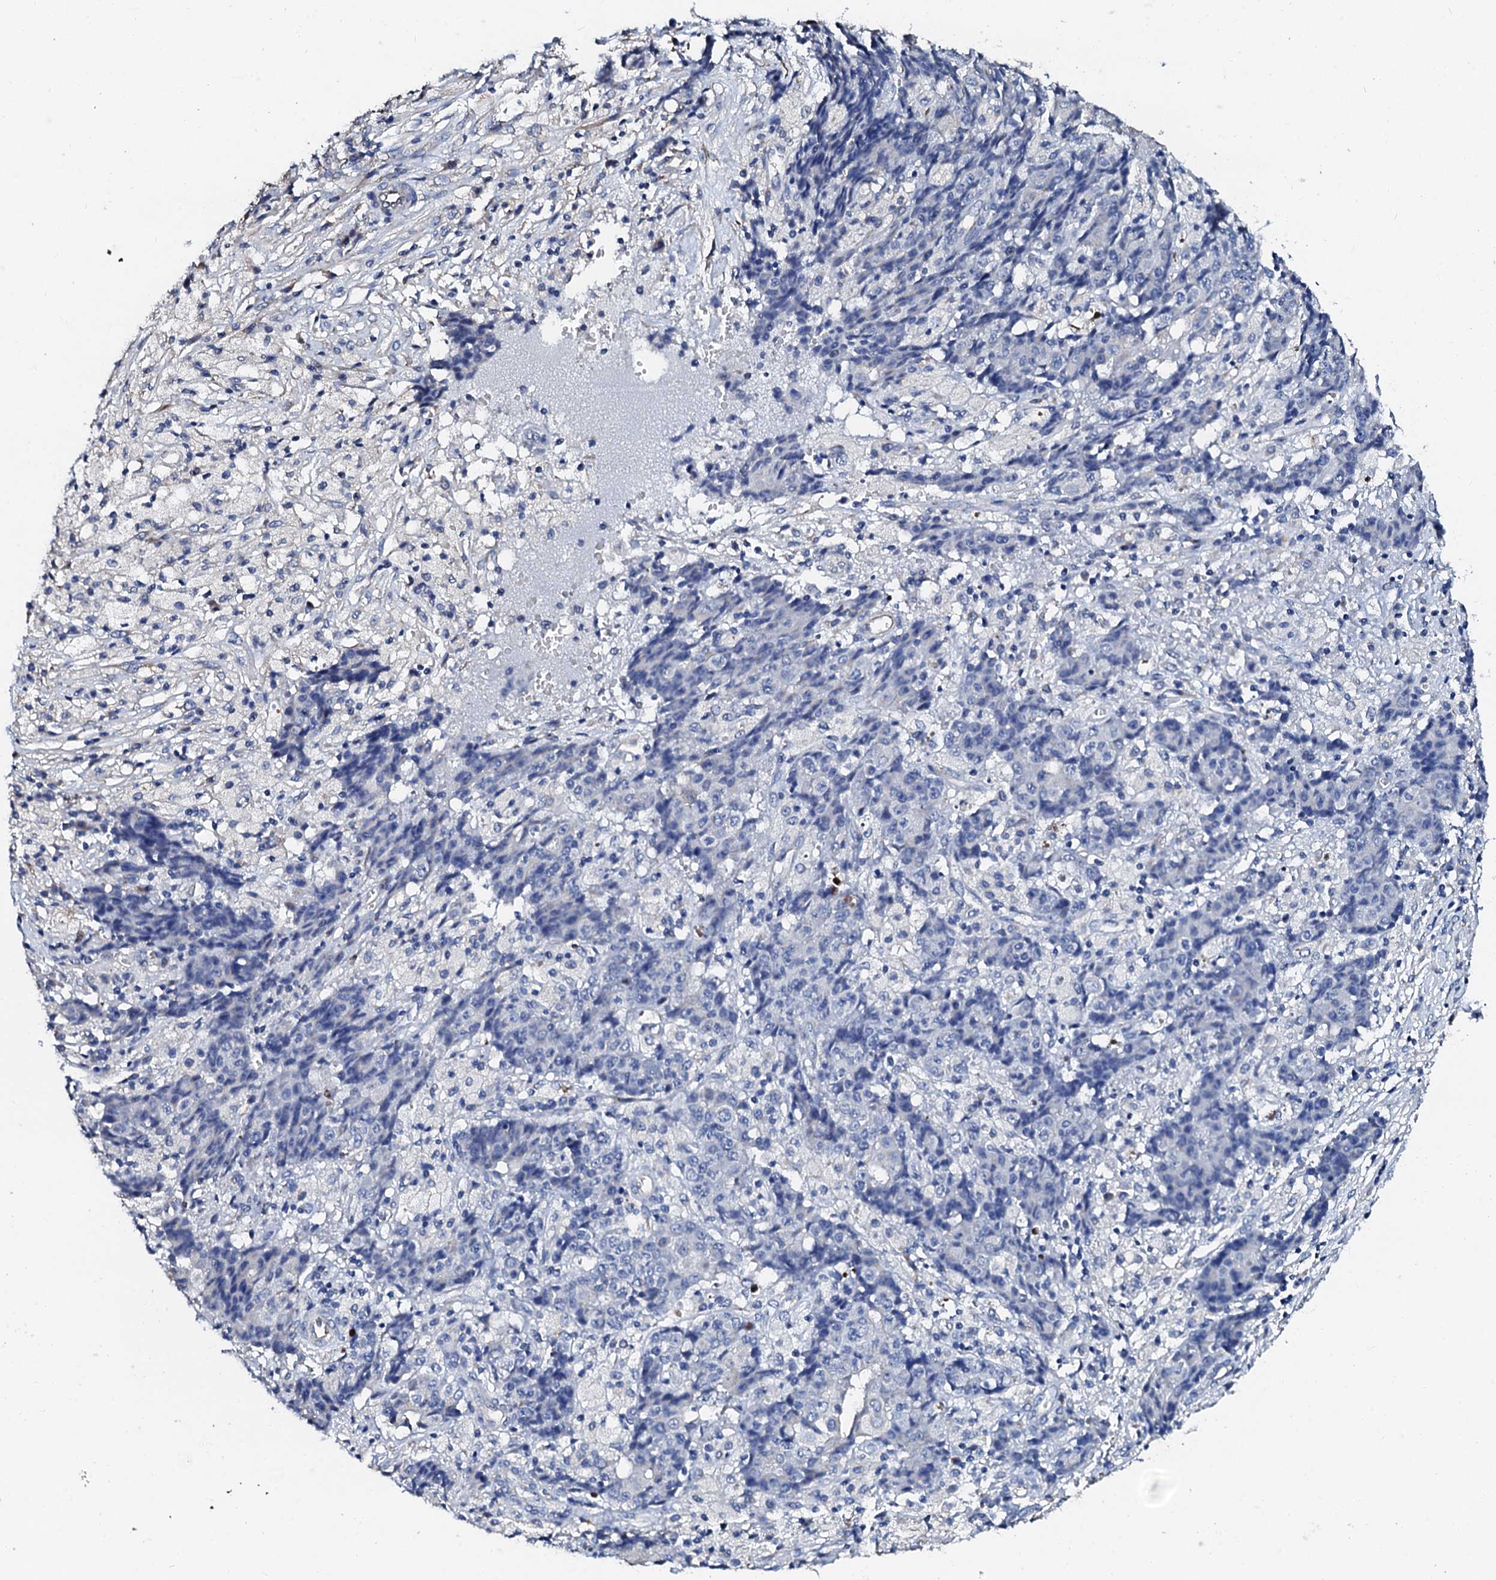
{"staining": {"intensity": "negative", "quantity": "none", "location": "none"}, "tissue": "ovarian cancer", "cell_type": "Tumor cells", "image_type": "cancer", "snomed": [{"axis": "morphology", "description": "Carcinoma, endometroid"}, {"axis": "topography", "description": "Ovary"}], "caption": "There is no significant staining in tumor cells of ovarian cancer (endometroid carcinoma).", "gene": "AKAP3", "patient": {"sex": "female", "age": 42}}